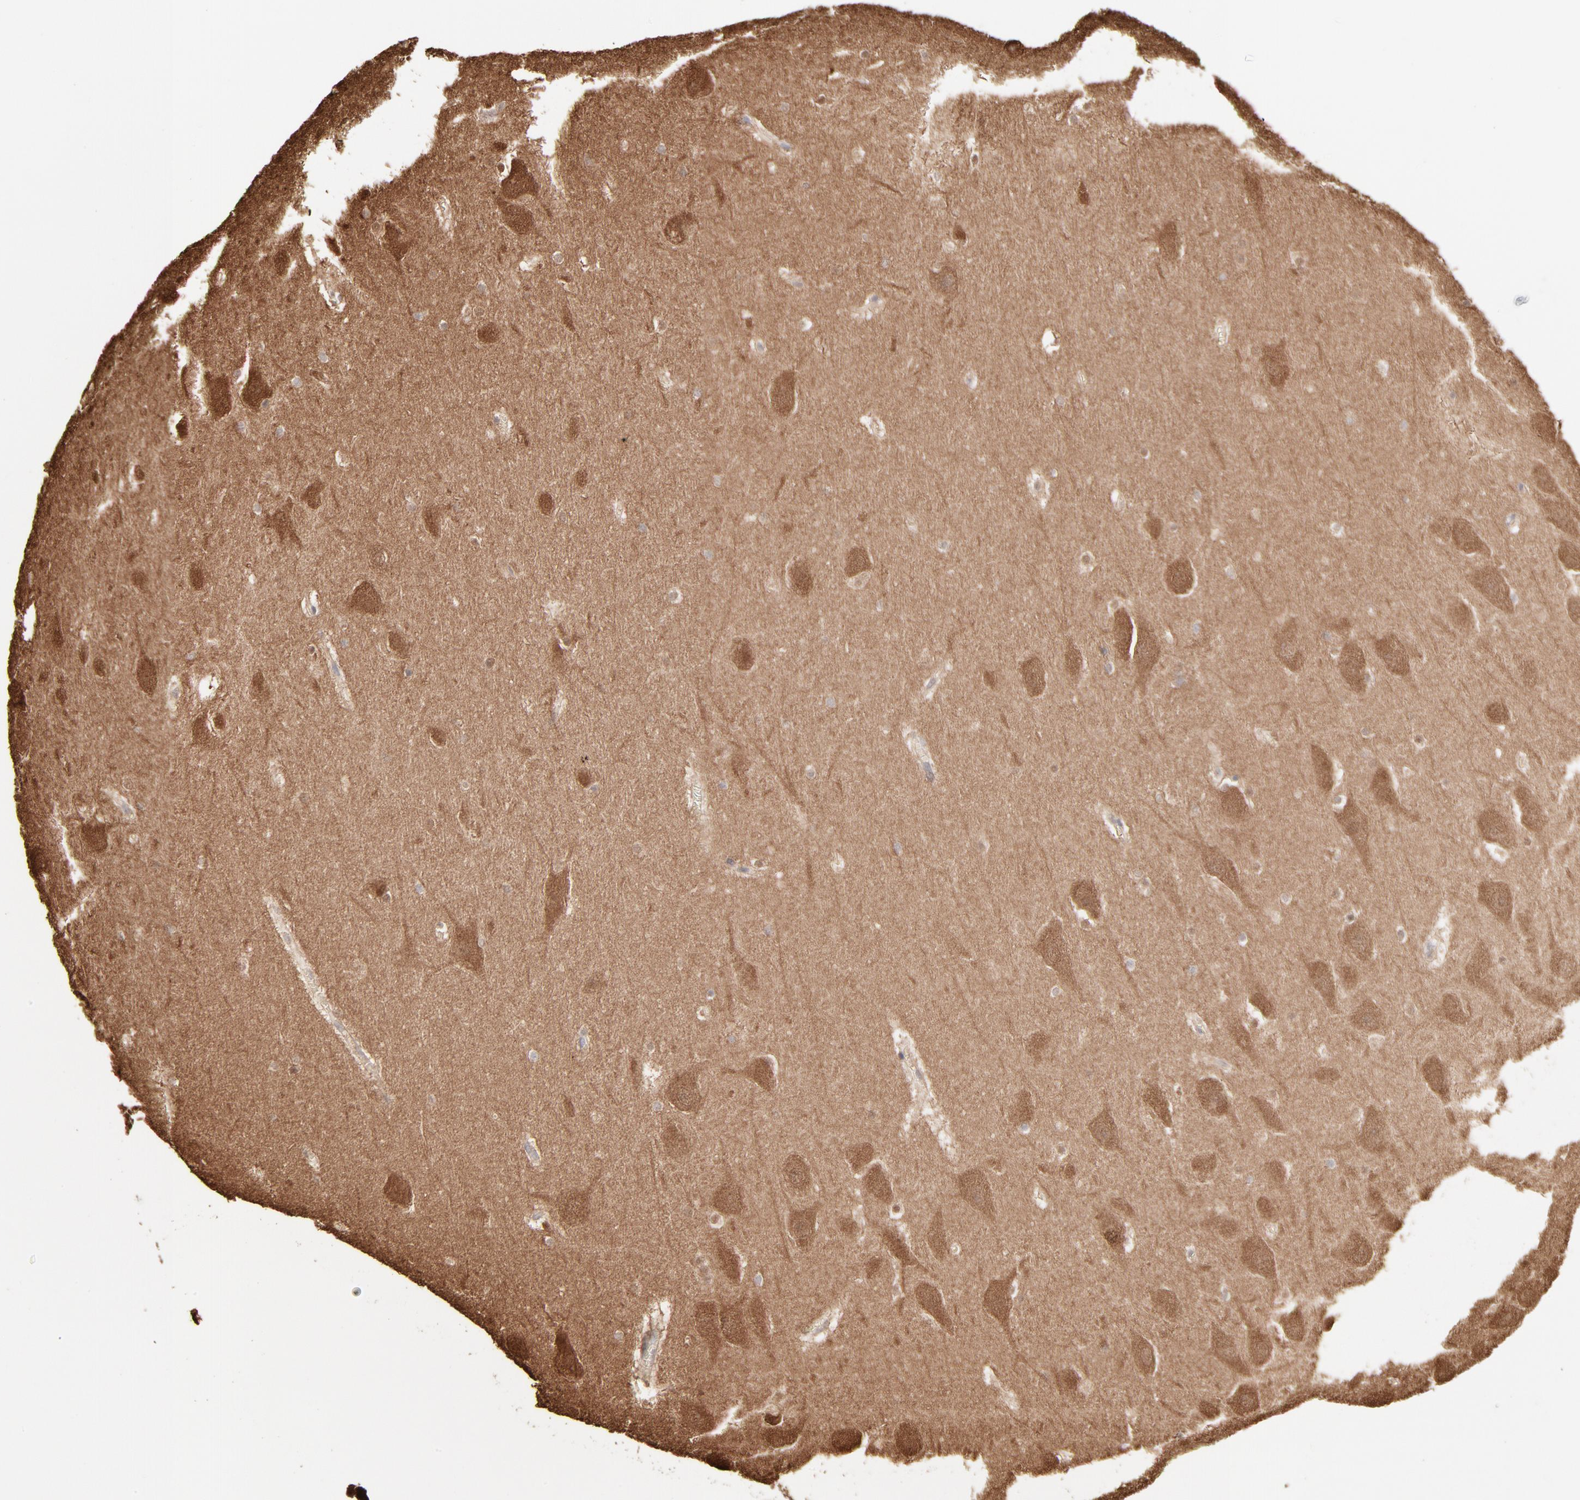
{"staining": {"intensity": "moderate", "quantity": "25%-75%", "location": "cytoplasmic/membranous"}, "tissue": "hippocampus", "cell_type": "Glial cells", "image_type": "normal", "snomed": [{"axis": "morphology", "description": "Normal tissue, NOS"}, {"axis": "topography", "description": "Hippocampus"}], "caption": "This photomicrograph exhibits normal hippocampus stained with immunohistochemistry (IHC) to label a protein in brown. The cytoplasmic/membranous of glial cells show moderate positivity for the protein. Nuclei are counter-stained blue.", "gene": "PPP2CA", "patient": {"sex": "male", "age": 45}}